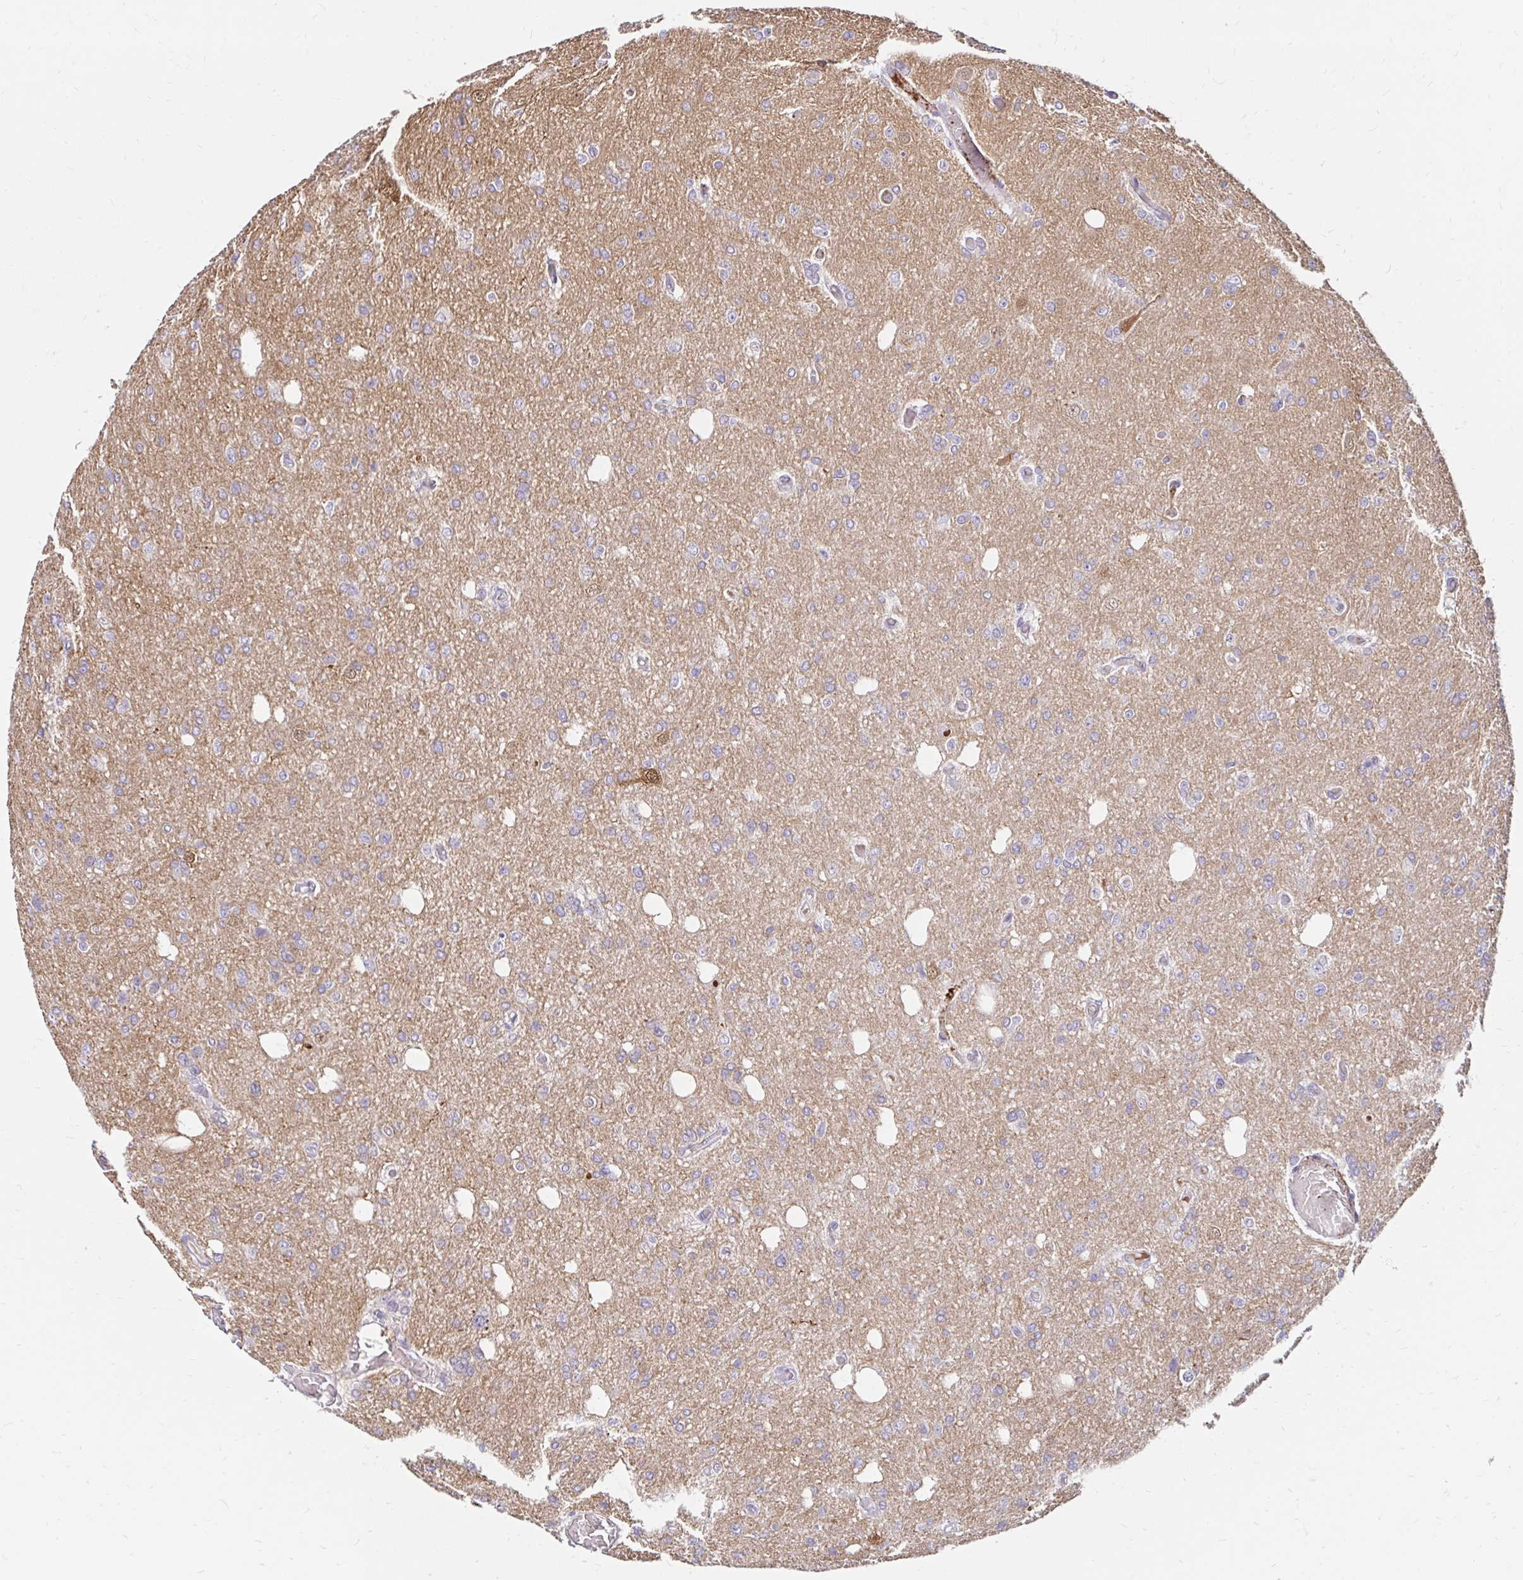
{"staining": {"intensity": "negative", "quantity": "none", "location": "none"}, "tissue": "glioma", "cell_type": "Tumor cells", "image_type": "cancer", "snomed": [{"axis": "morphology", "description": "Glioma, malignant, Low grade"}, {"axis": "topography", "description": "Brain"}], "caption": "Tumor cells show no significant expression in malignant low-grade glioma. (DAB (3,3'-diaminobenzidine) IHC, high magnification).", "gene": "GUCY1A1", "patient": {"sex": "male", "age": 26}}